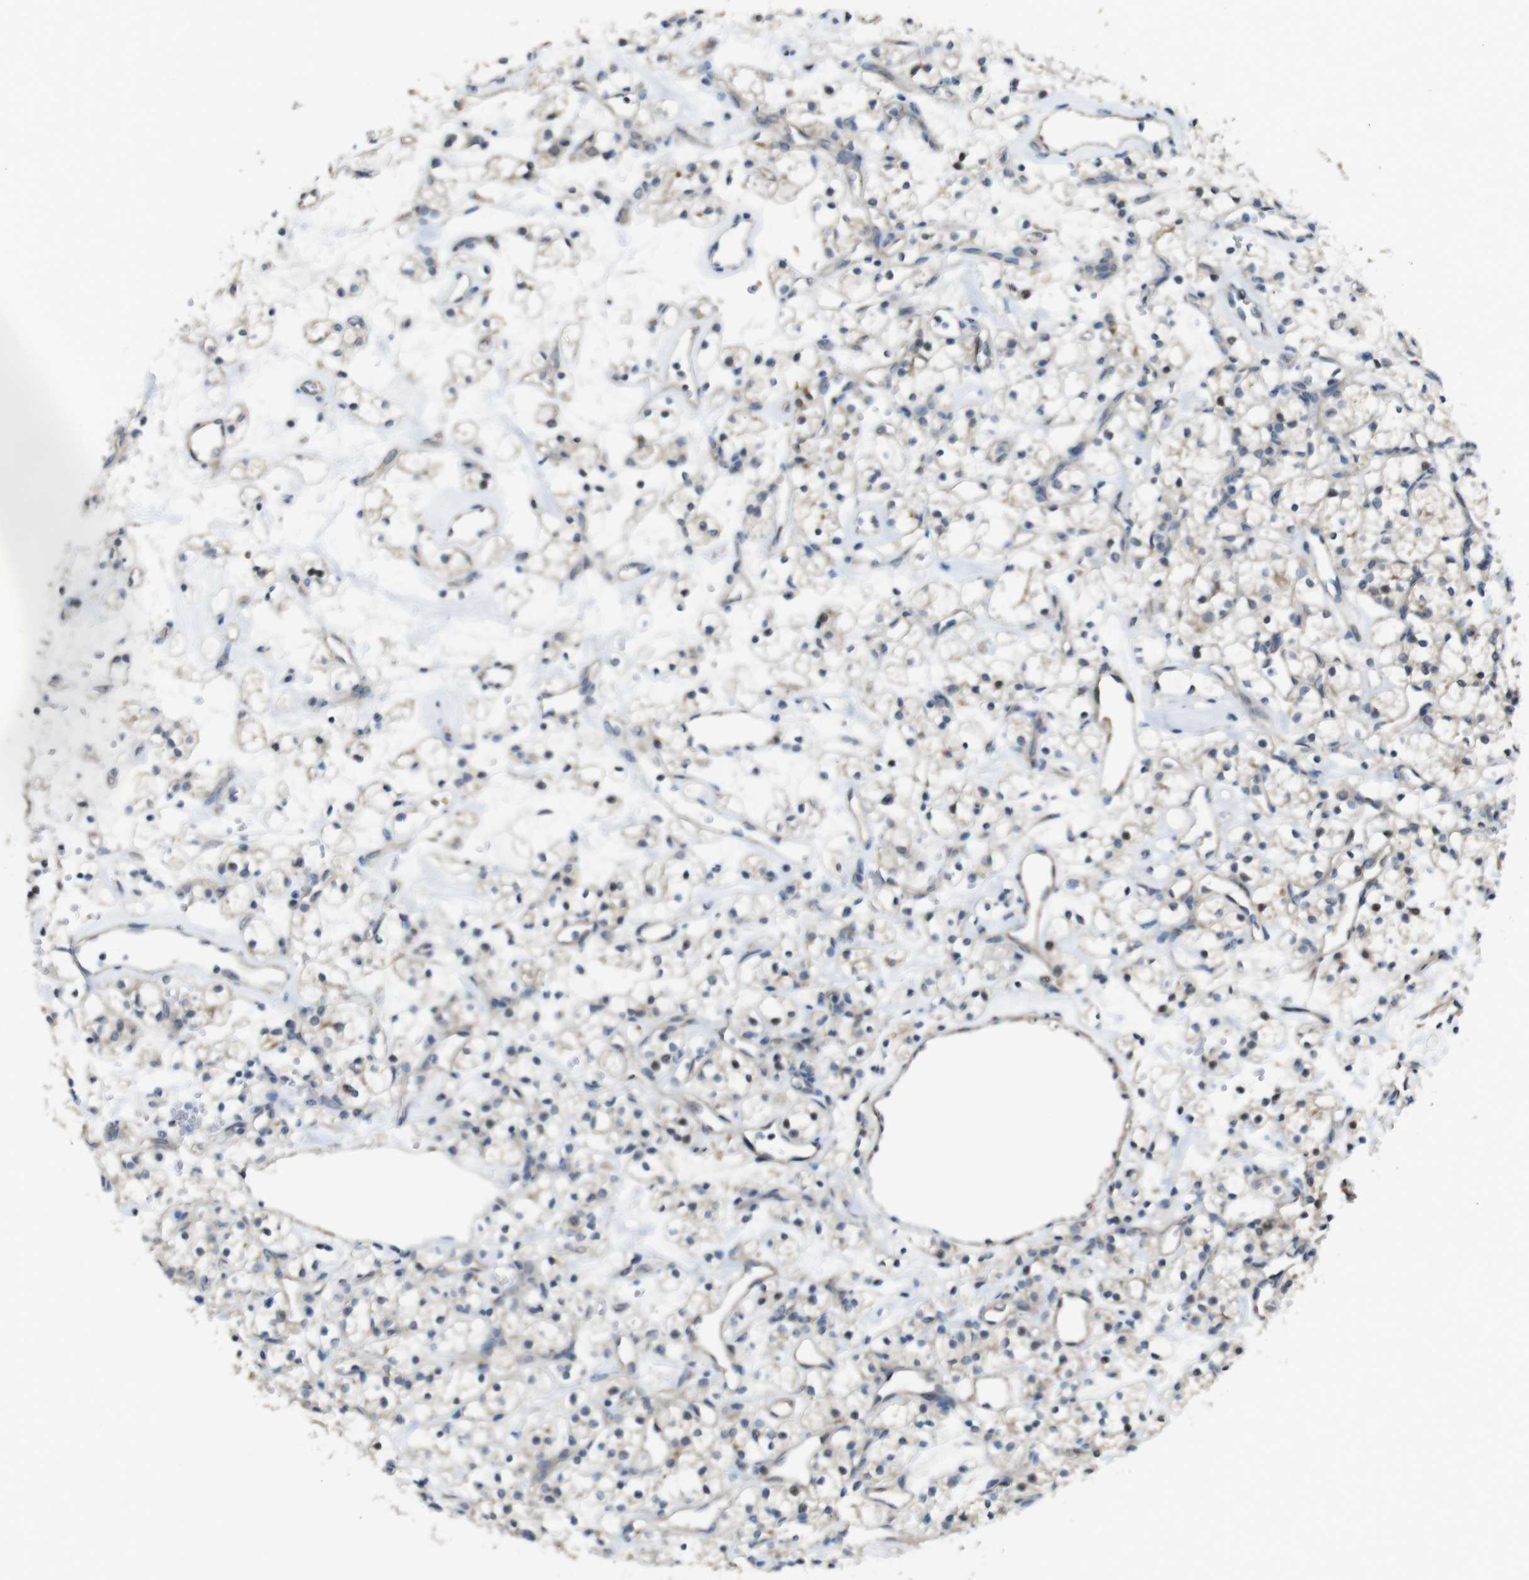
{"staining": {"intensity": "weak", "quantity": "25%-75%", "location": "cytoplasmic/membranous"}, "tissue": "renal cancer", "cell_type": "Tumor cells", "image_type": "cancer", "snomed": [{"axis": "morphology", "description": "Adenocarcinoma, NOS"}, {"axis": "topography", "description": "Kidney"}], "caption": "Immunohistochemical staining of human renal cancer (adenocarcinoma) shows weak cytoplasmic/membranous protein positivity in about 25%-75% of tumor cells.", "gene": "CDC34", "patient": {"sex": "female", "age": 60}}